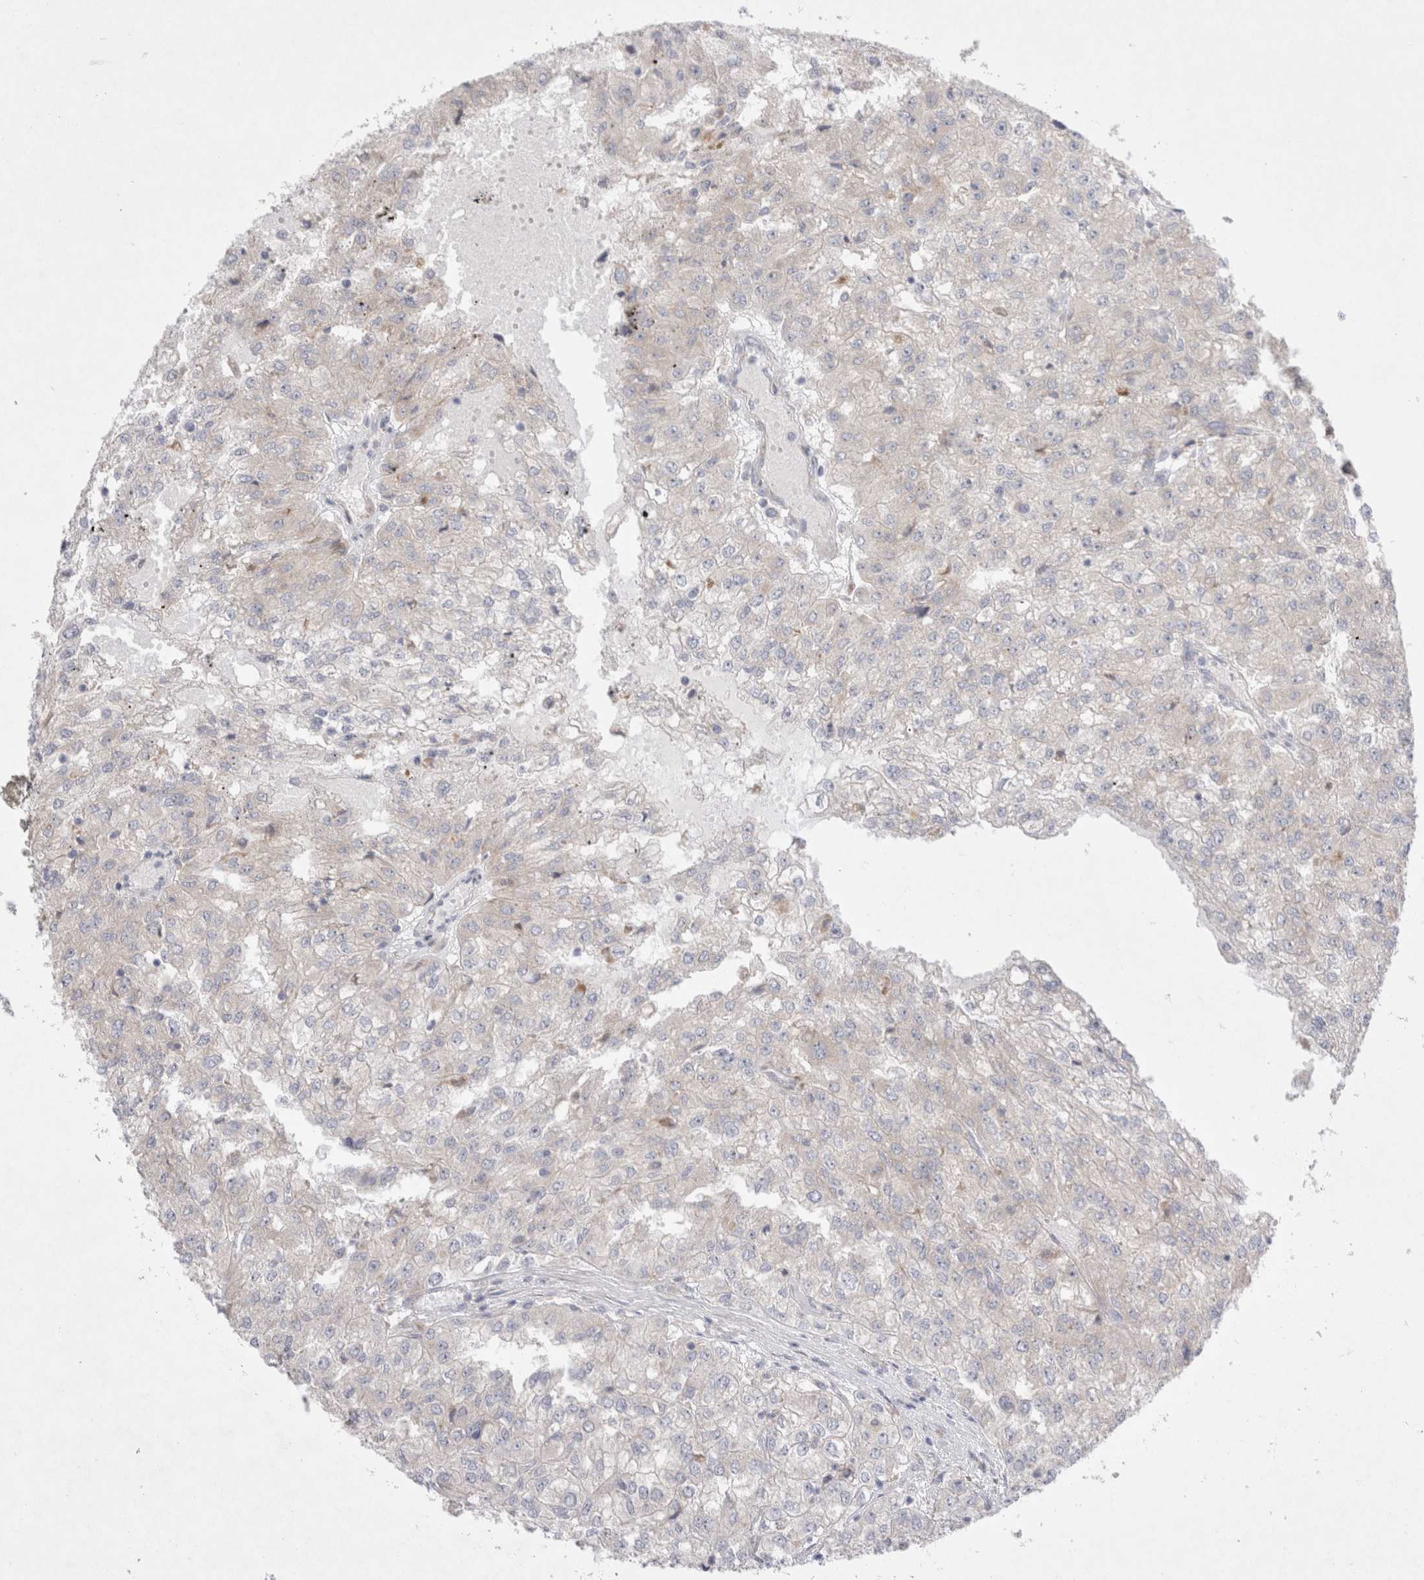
{"staining": {"intensity": "negative", "quantity": "none", "location": "none"}, "tissue": "renal cancer", "cell_type": "Tumor cells", "image_type": "cancer", "snomed": [{"axis": "morphology", "description": "Adenocarcinoma, NOS"}, {"axis": "topography", "description": "Kidney"}], "caption": "This is a photomicrograph of IHC staining of renal adenocarcinoma, which shows no positivity in tumor cells.", "gene": "RBM12B", "patient": {"sex": "female", "age": 54}}